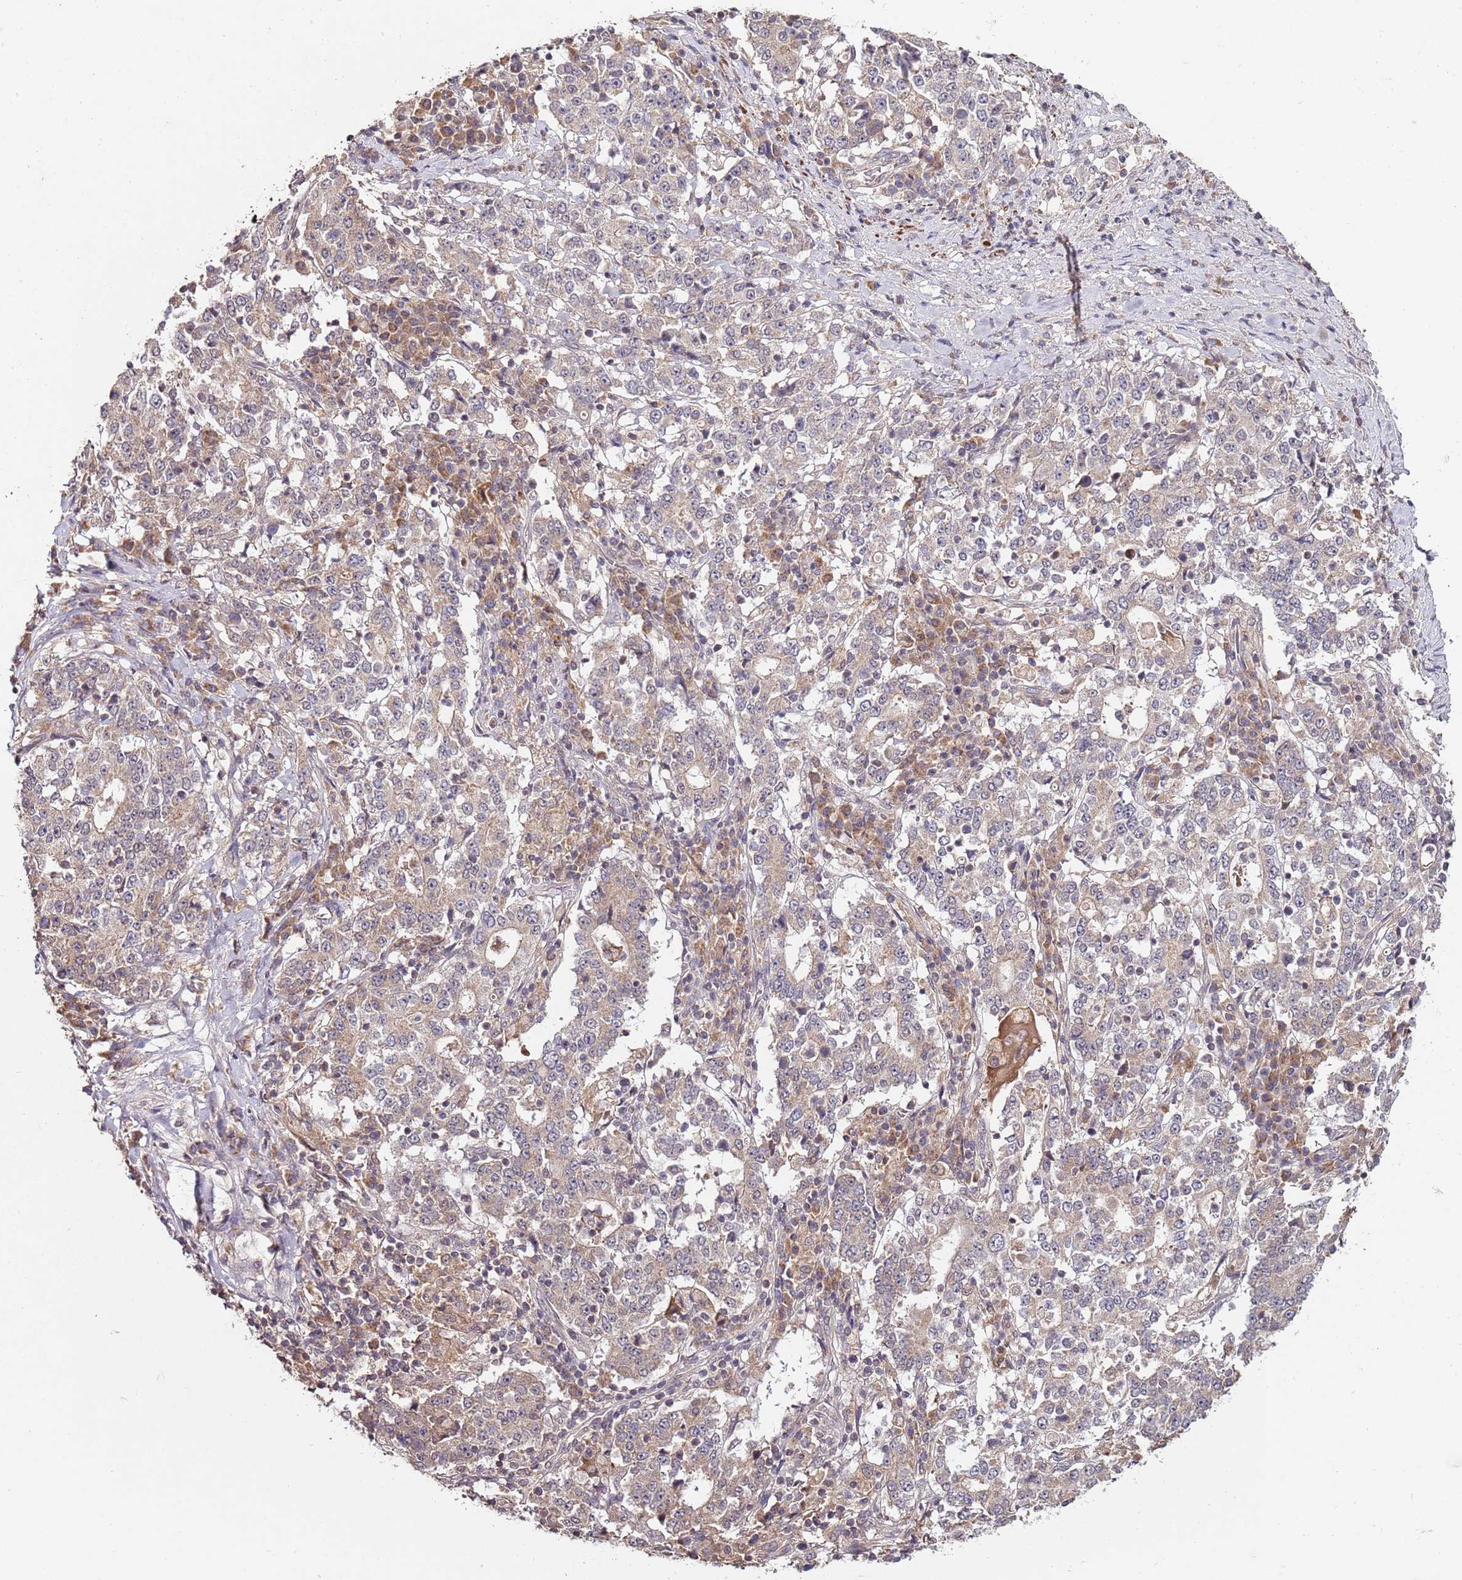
{"staining": {"intensity": "weak", "quantity": "<25%", "location": "cytoplasmic/membranous"}, "tissue": "stomach cancer", "cell_type": "Tumor cells", "image_type": "cancer", "snomed": [{"axis": "morphology", "description": "Adenocarcinoma, NOS"}, {"axis": "topography", "description": "Stomach"}], "caption": "Immunohistochemistry of stomach cancer shows no expression in tumor cells.", "gene": "LIN37", "patient": {"sex": "male", "age": 59}}